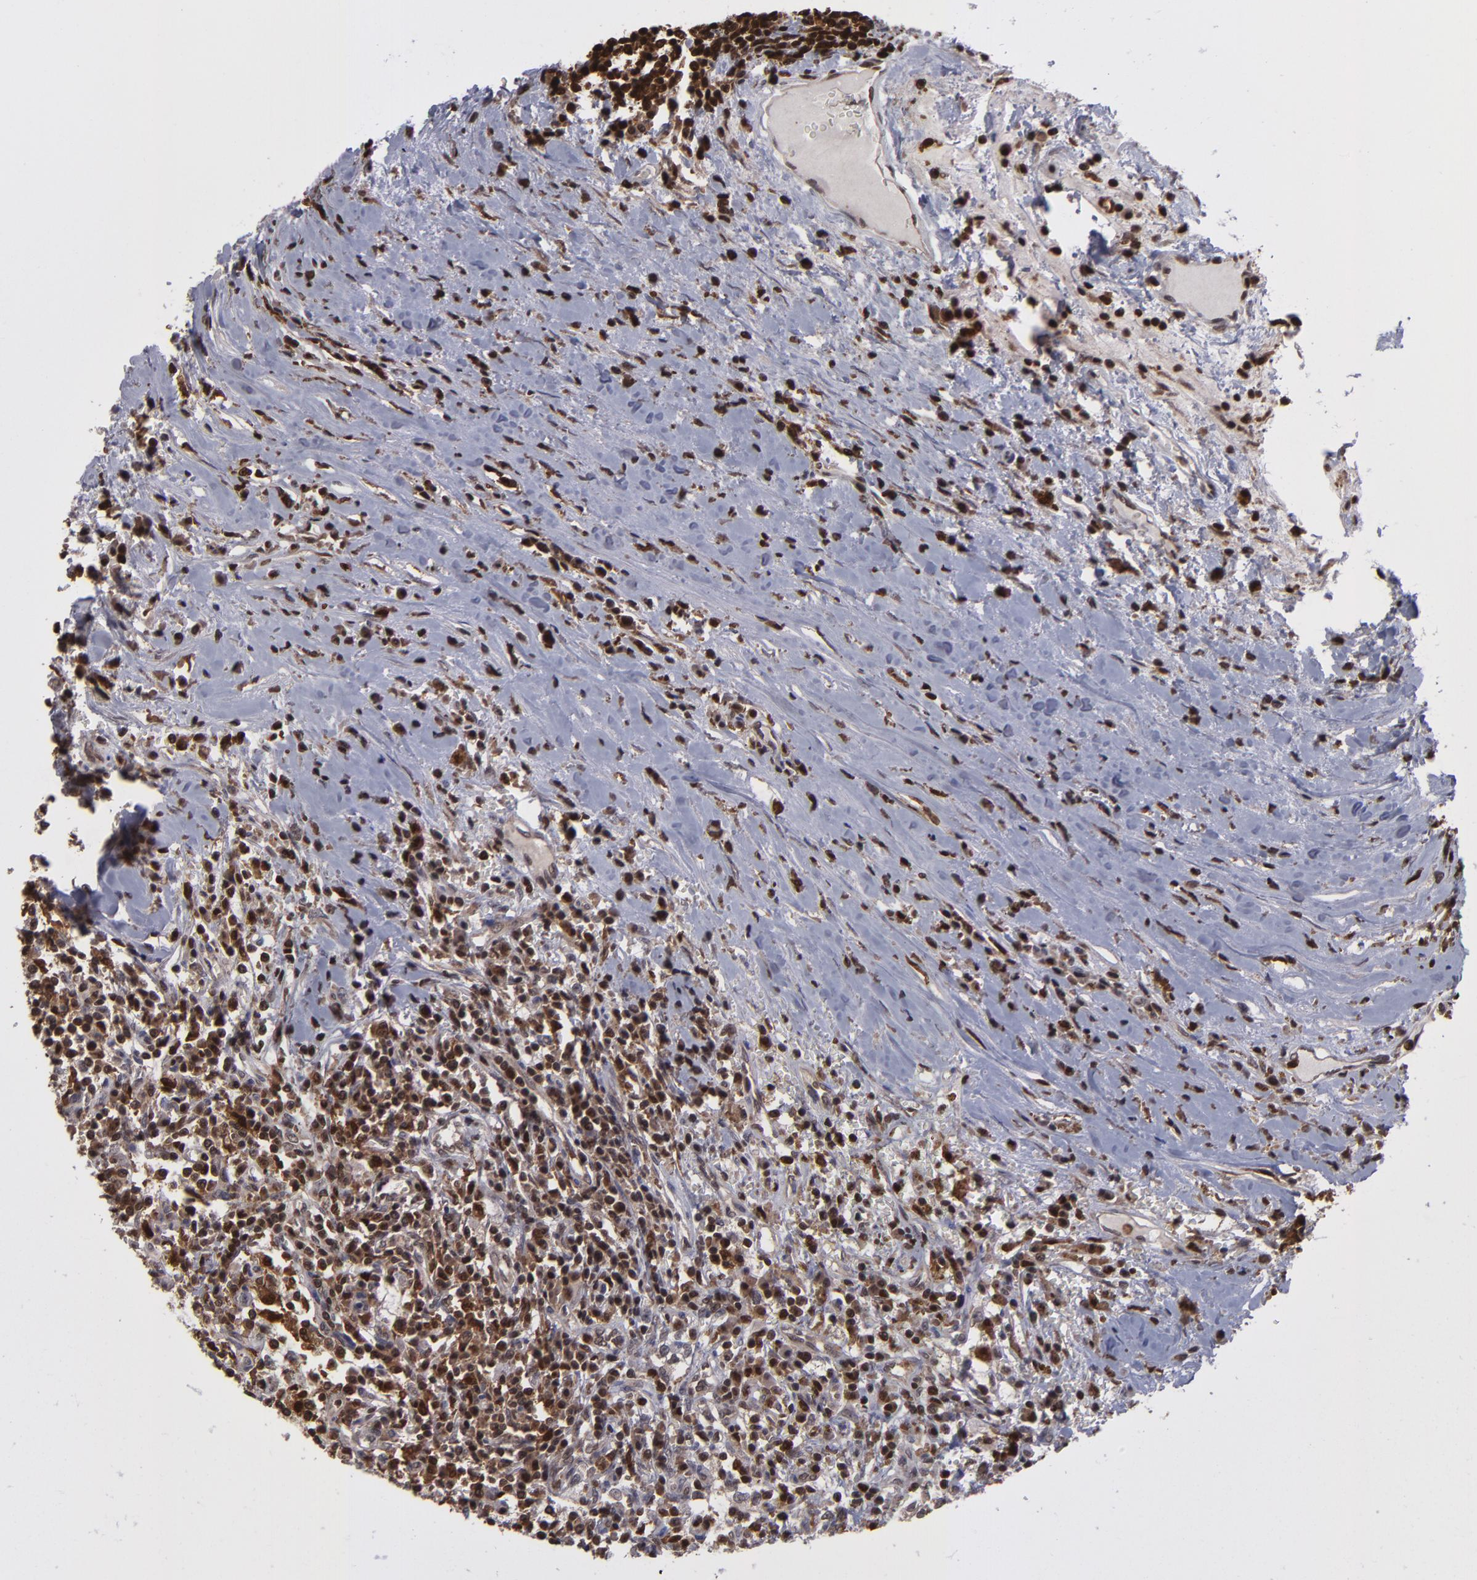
{"staining": {"intensity": "weak", "quantity": "25%-75%", "location": "cytoplasmic/membranous,nuclear"}, "tissue": "renal cancer", "cell_type": "Tumor cells", "image_type": "cancer", "snomed": [{"axis": "morphology", "description": "Adenocarcinoma, NOS"}, {"axis": "topography", "description": "Kidney"}], "caption": "Protein positivity by immunohistochemistry reveals weak cytoplasmic/membranous and nuclear positivity in about 25%-75% of tumor cells in renal cancer.", "gene": "GRB2", "patient": {"sex": "male", "age": 82}}